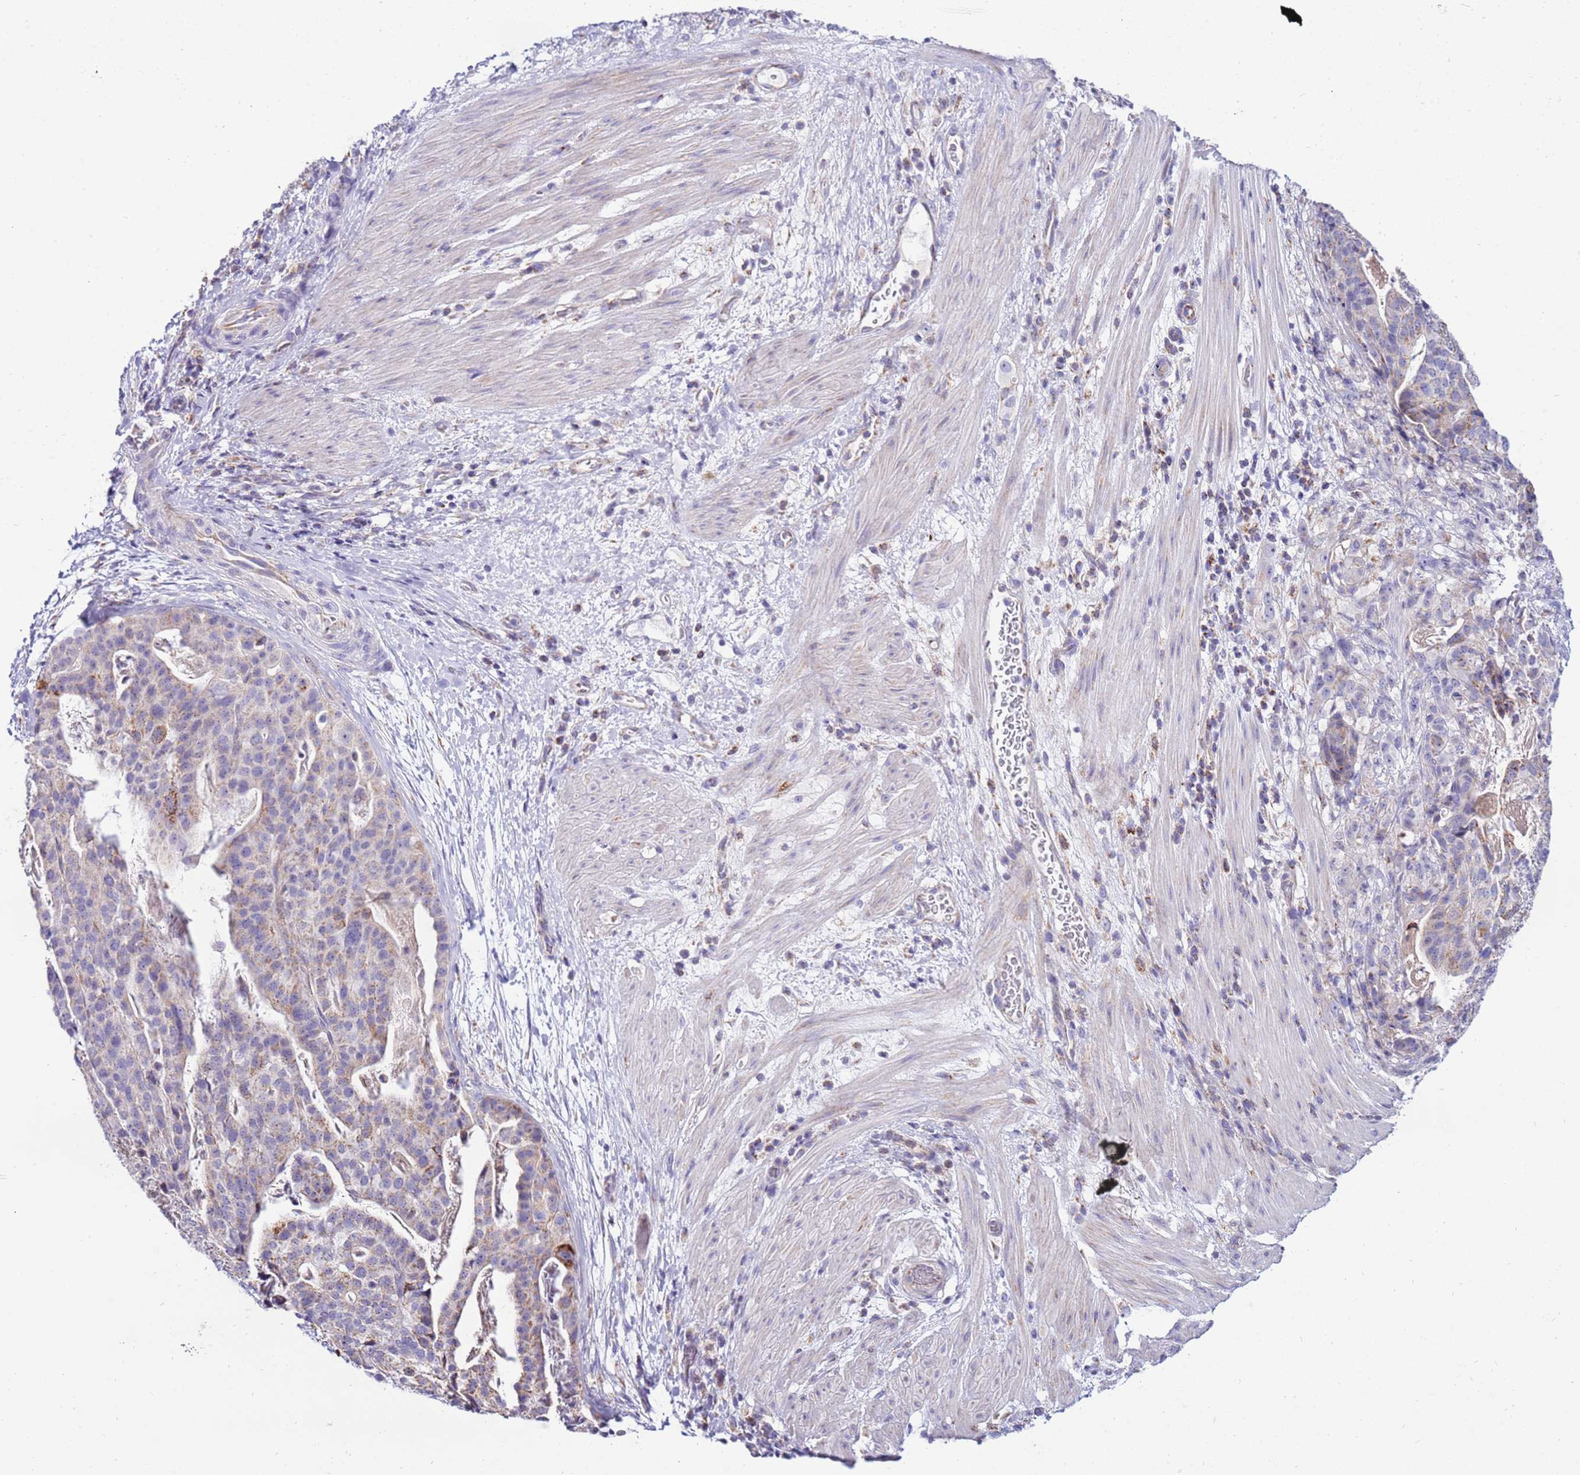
{"staining": {"intensity": "moderate", "quantity": "<25%", "location": "cytoplasmic/membranous"}, "tissue": "stomach cancer", "cell_type": "Tumor cells", "image_type": "cancer", "snomed": [{"axis": "morphology", "description": "Adenocarcinoma, NOS"}, {"axis": "topography", "description": "Stomach"}], "caption": "Immunohistochemistry (IHC) micrograph of stomach cancer (adenocarcinoma) stained for a protein (brown), which exhibits low levels of moderate cytoplasmic/membranous expression in about <25% of tumor cells.", "gene": "IGF1R", "patient": {"sex": "male", "age": 48}}